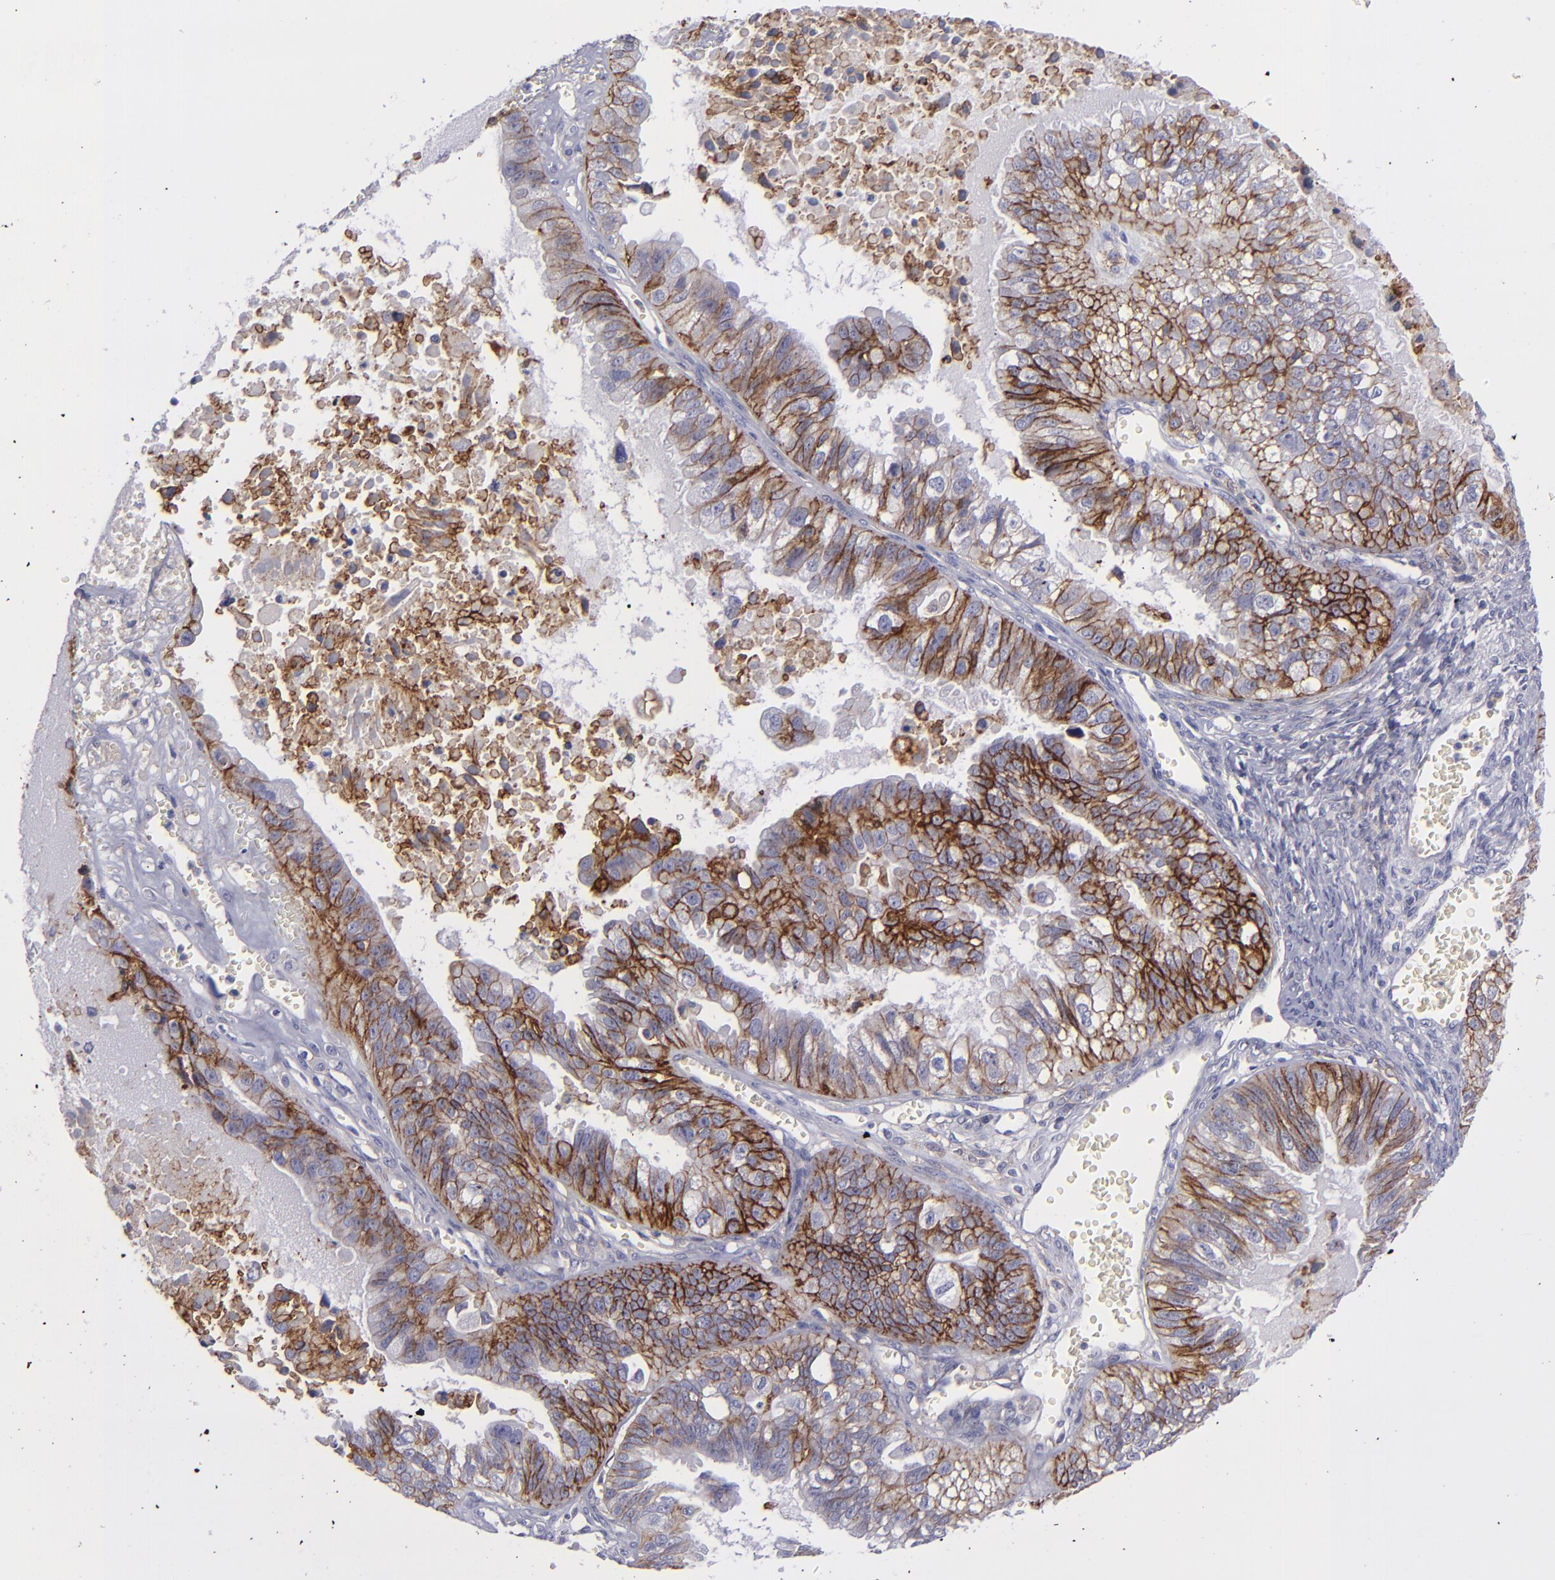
{"staining": {"intensity": "strong", "quantity": ">75%", "location": "cytoplasmic/membranous"}, "tissue": "ovarian cancer", "cell_type": "Tumor cells", "image_type": "cancer", "snomed": [{"axis": "morphology", "description": "Carcinoma, endometroid"}, {"axis": "topography", "description": "Ovary"}], "caption": "Human ovarian cancer stained with a protein marker reveals strong staining in tumor cells.", "gene": "BSG", "patient": {"sex": "female", "age": 85}}